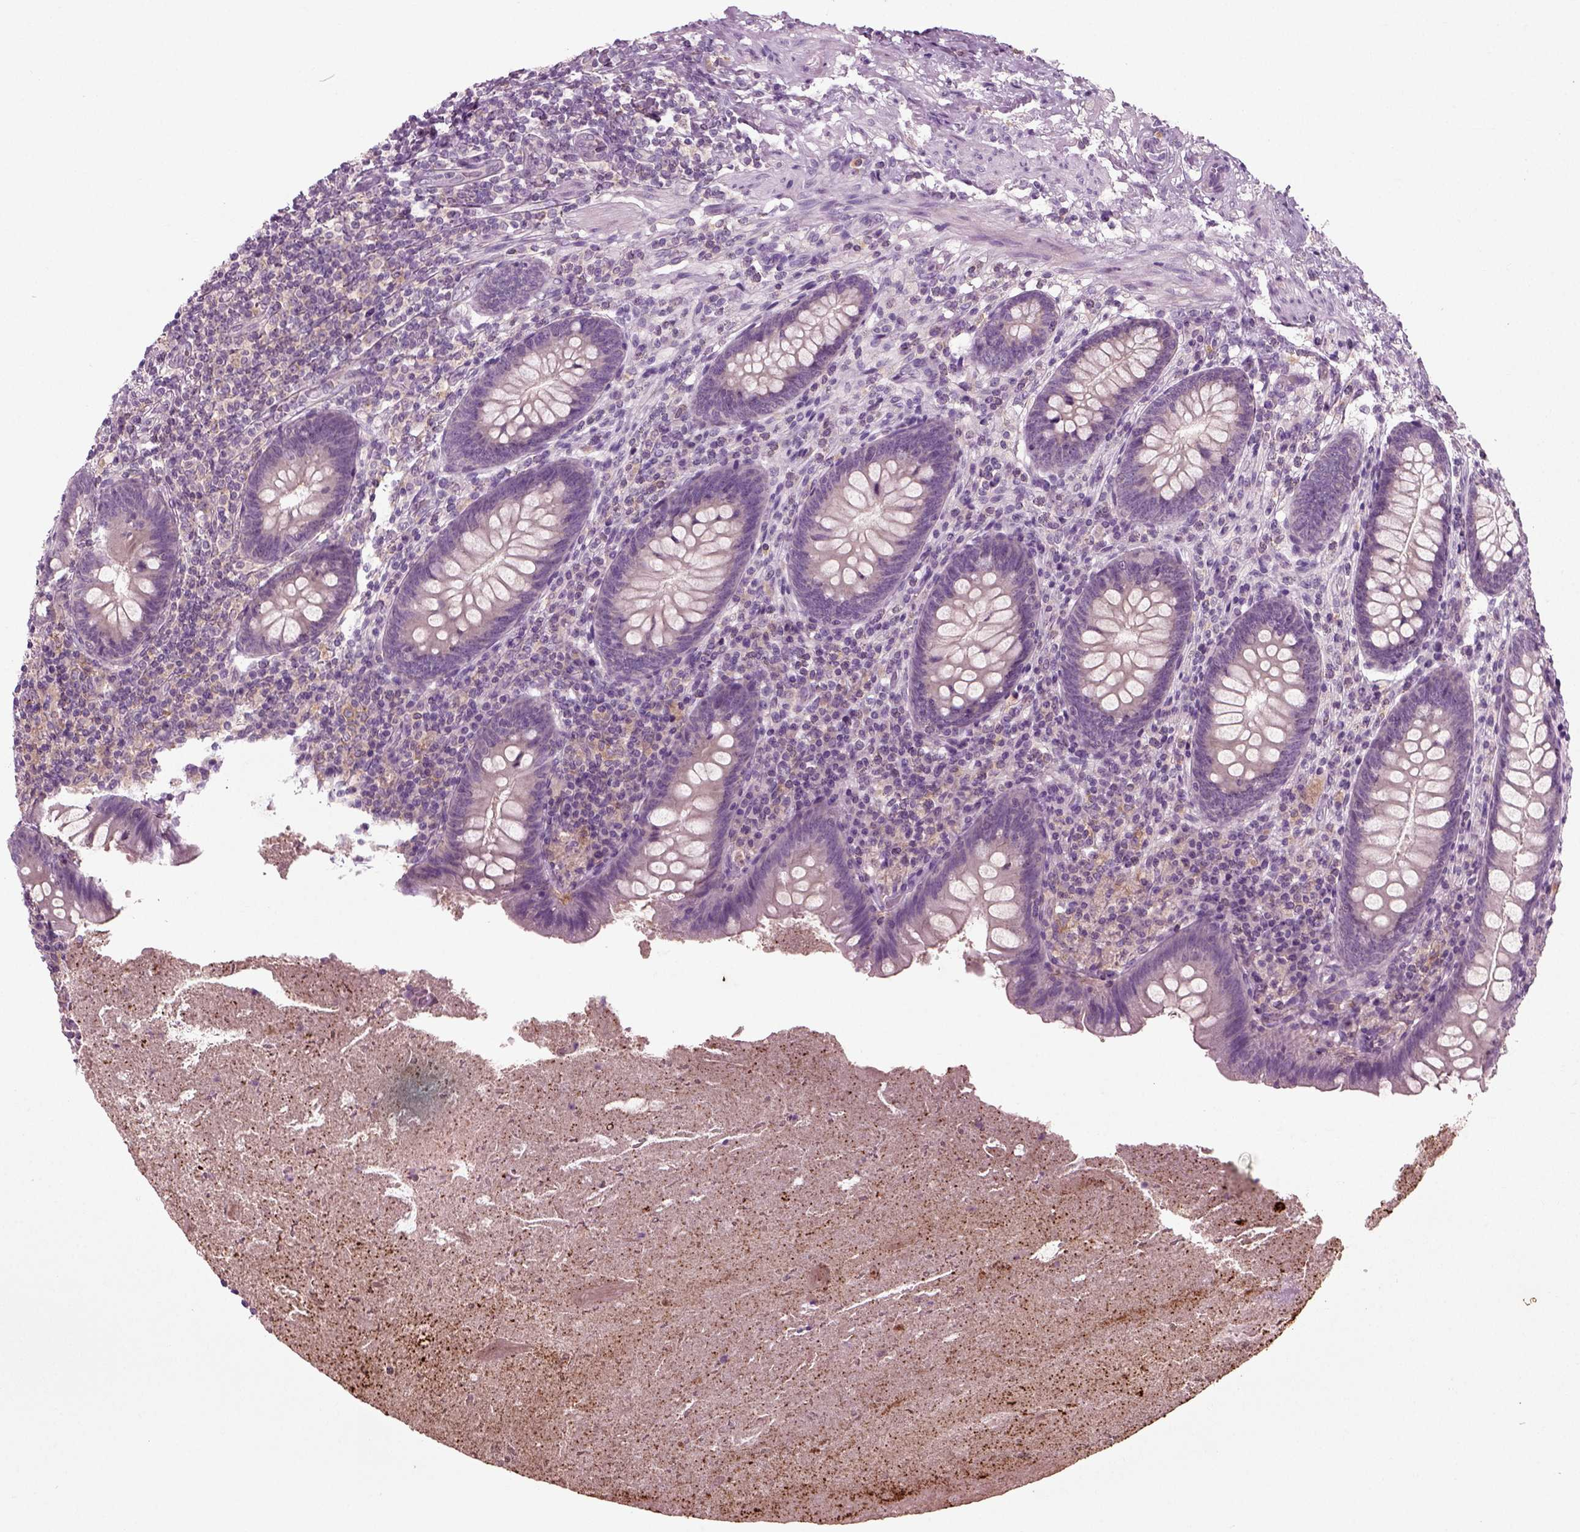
{"staining": {"intensity": "weak", "quantity": "<25%", "location": "cytoplasmic/membranous"}, "tissue": "appendix", "cell_type": "Glandular cells", "image_type": "normal", "snomed": [{"axis": "morphology", "description": "Normal tissue, NOS"}, {"axis": "topography", "description": "Appendix"}], "caption": "A high-resolution photomicrograph shows IHC staining of benign appendix, which demonstrates no significant staining in glandular cells.", "gene": "RND2", "patient": {"sex": "male", "age": 47}}